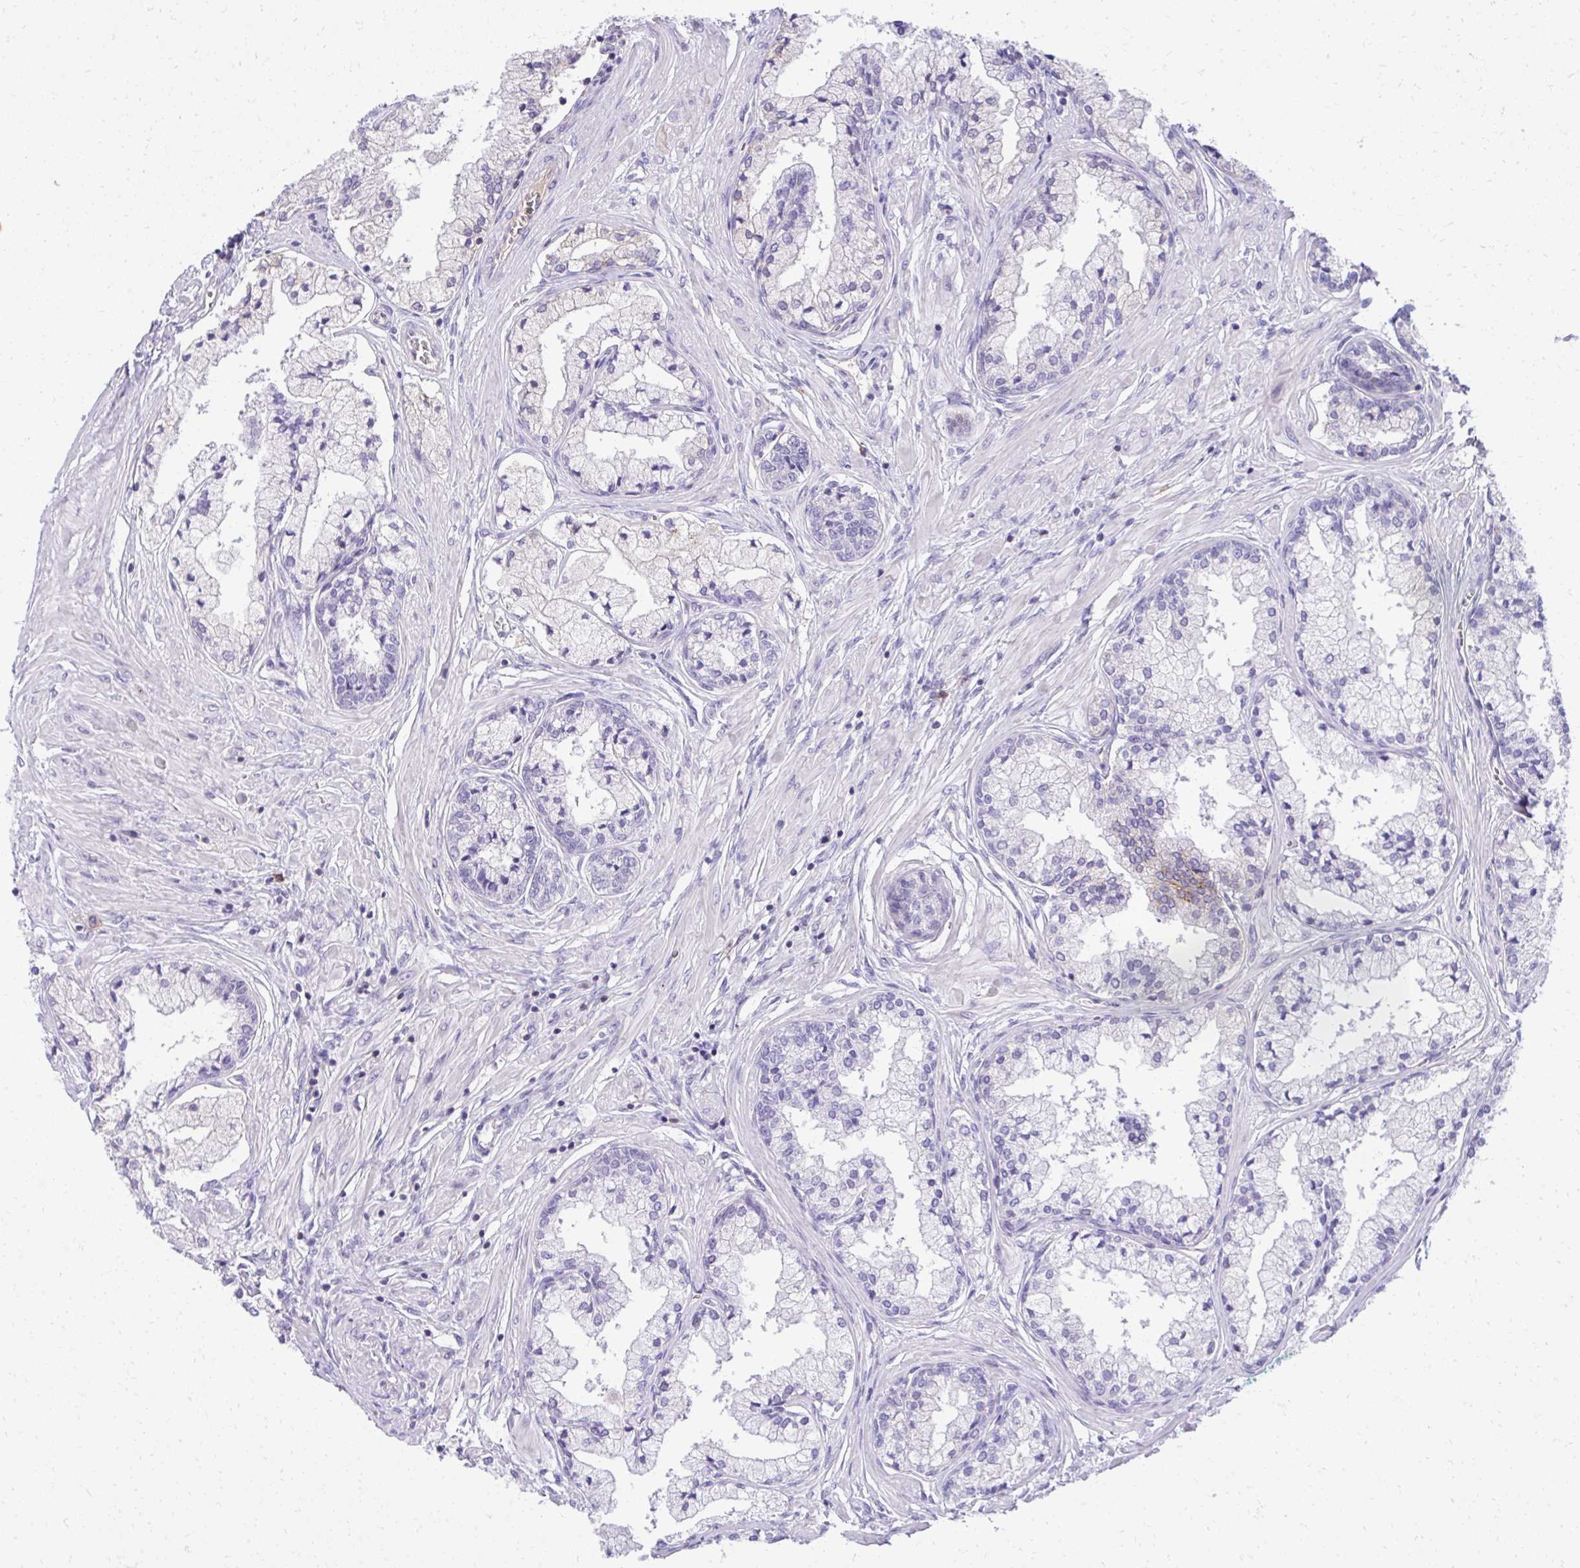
{"staining": {"intensity": "negative", "quantity": "none", "location": "none"}, "tissue": "prostate cancer", "cell_type": "Tumor cells", "image_type": "cancer", "snomed": [{"axis": "morphology", "description": "Adenocarcinoma, High grade"}, {"axis": "topography", "description": "Prostate"}], "caption": "Protein analysis of prostate high-grade adenocarcinoma shows no significant expression in tumor cells. (DAB (3,3'-diaminobenzidine) immunohistochemistry, high magnification).", "gene": "PITPNM3", "patient": {"sex": "male", "age": 66}}